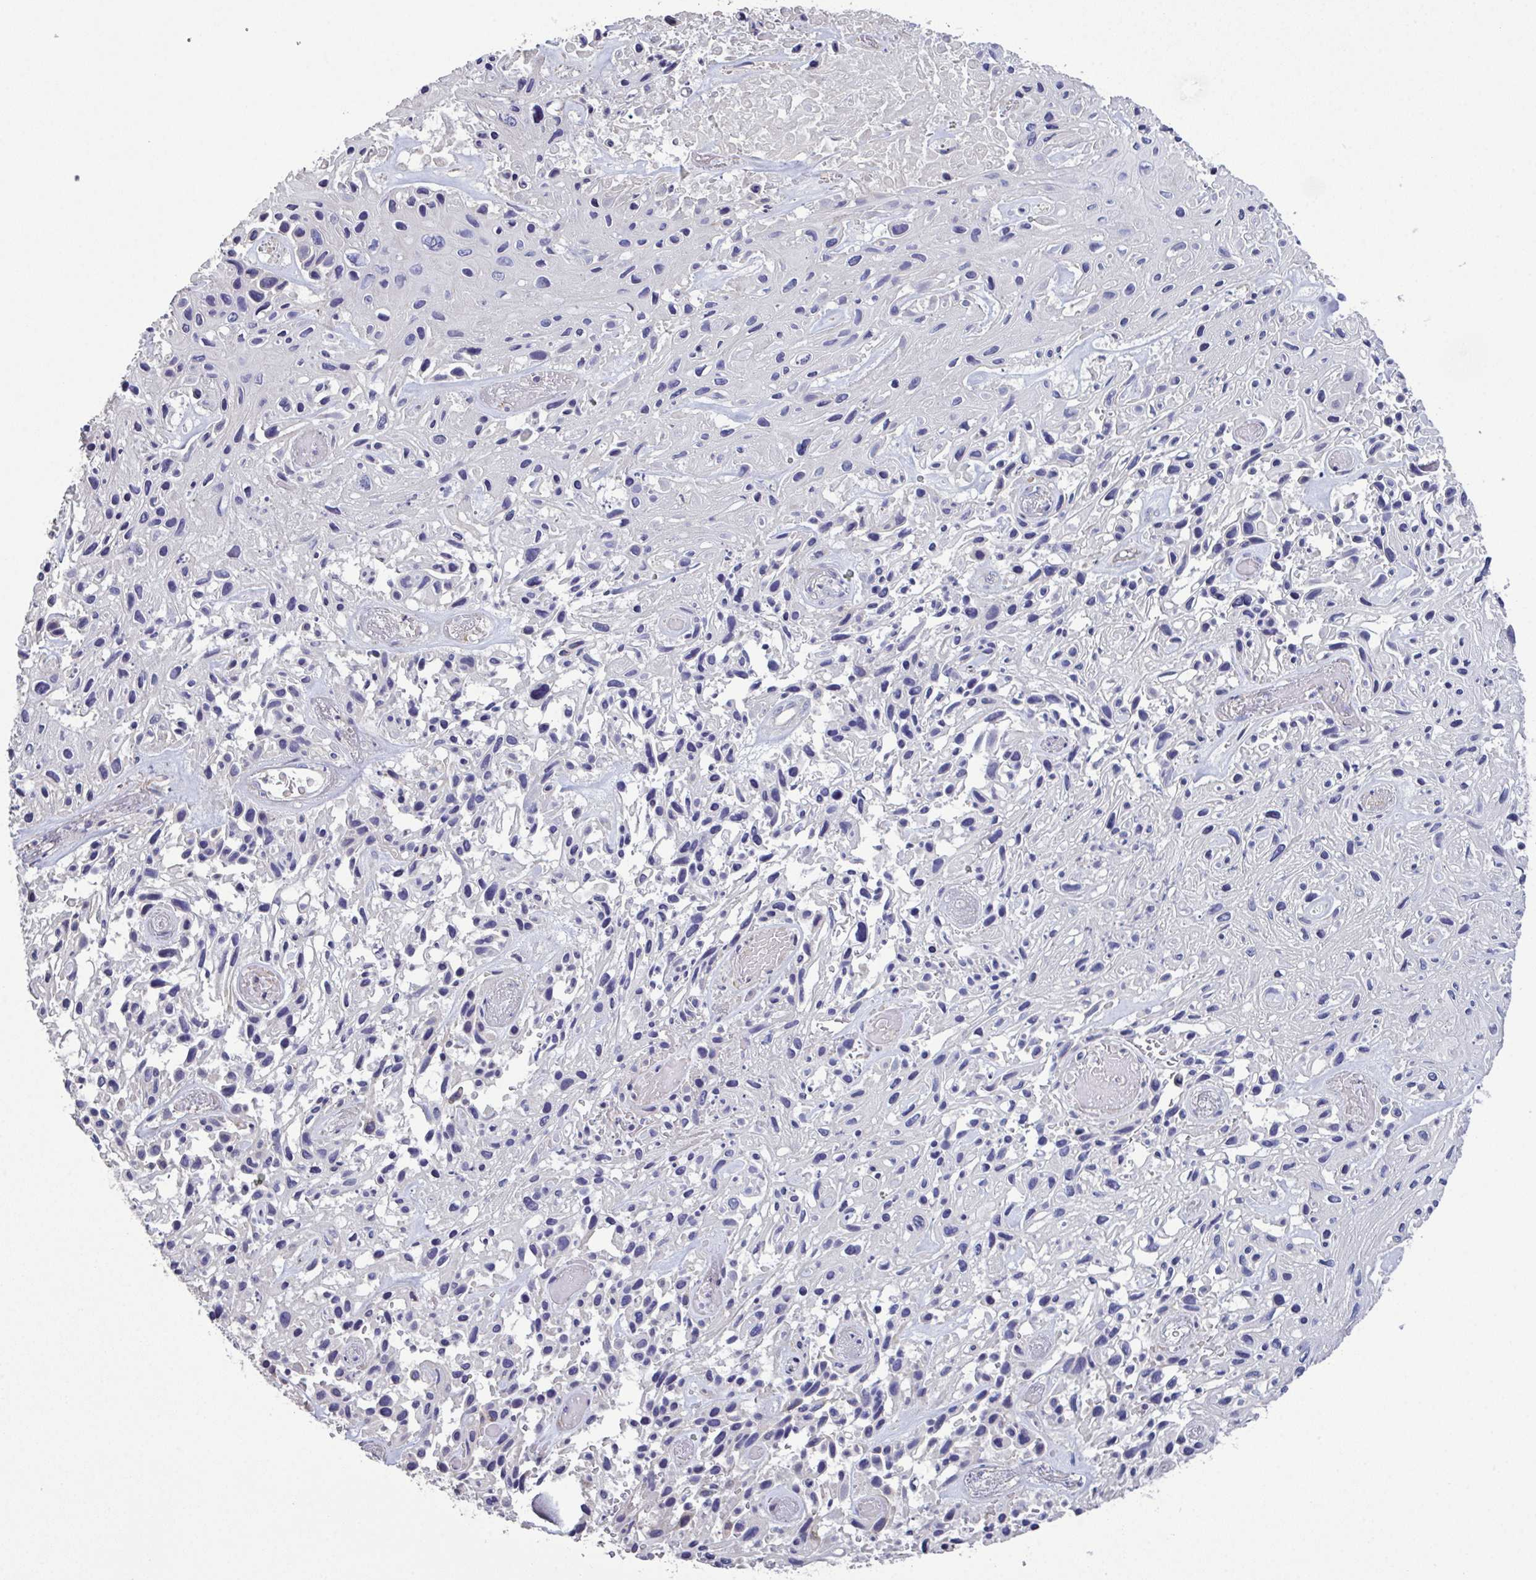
{"staining": {"intensity": "negative", "quantity": "none", "location": "none"}, "tissue": "skin cancer", "cell_type": "Tumor cells", "image_type": "cancer", "snomed": [{"axis": "morphology", "description": "Squamous cell carcinoma, NOS"}, {"axis": "topography", "description": "Skin"}], "caption": "The immunohistochemistry (IHC) image has no significant staining in tumor cells of skin cancer (squamous cell carcinoma) tissue. The staining is performed using DAB brown chromogen with nuclei counter-stained in using hematoxylin.", "gene": "GLDC", "patient": {"sex": "male", "age": 82}}